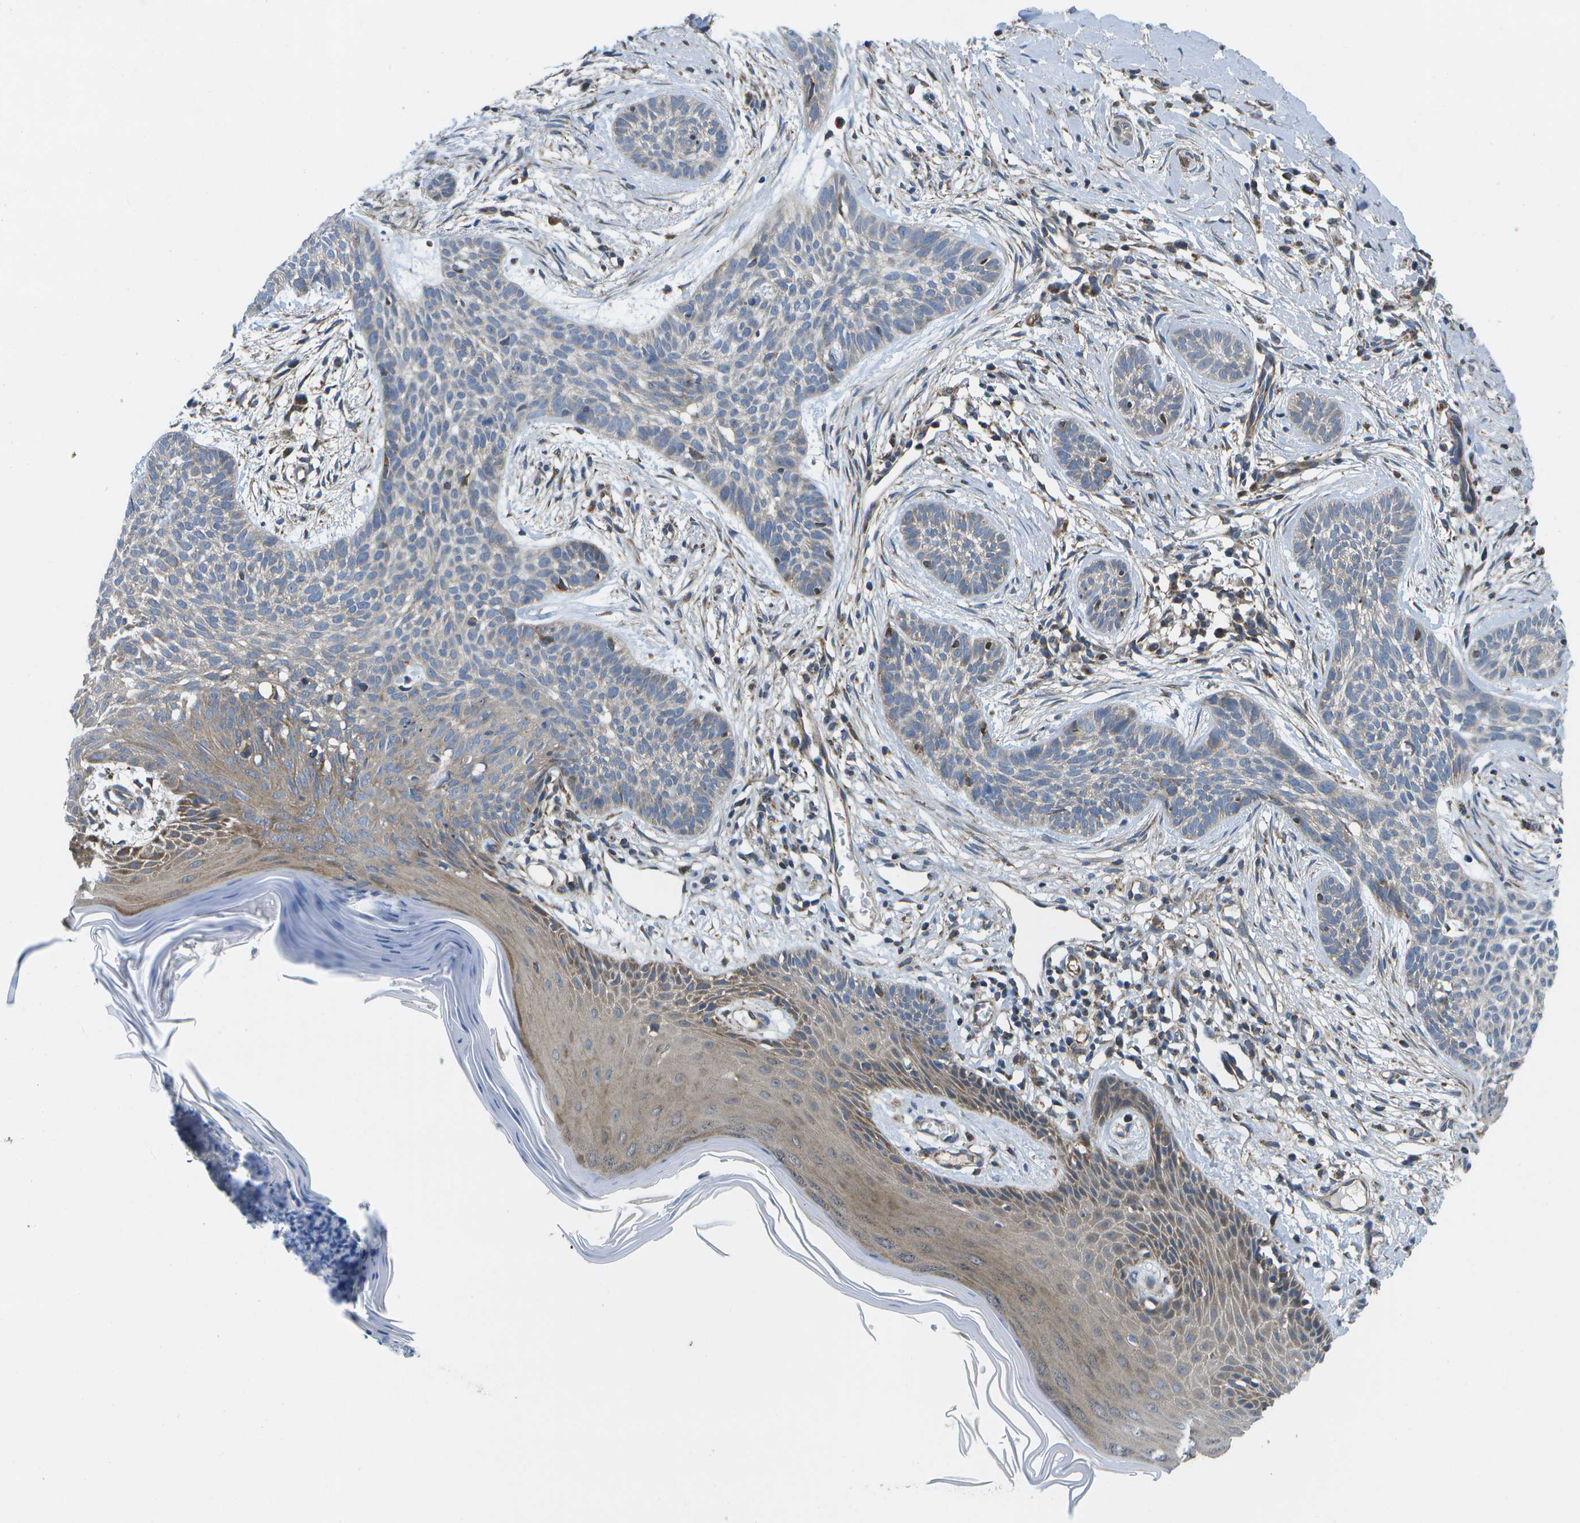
{"staining": {"intensity": "weak", "quantity": "<25%", "location": "cytoplasmic/membranous"}, "tissue": "skin cancer", "cell_type": "Tumor cells", "image_type": "cancer", "snomed": [{"axis": "morphology", "description": "Basal cell carcinoma"}, {"axis": "topography", "description": "Skin"}], "caption": "Immunohistochemistry (IHC) image of neoplastic tissue: skin cancer stained with DAB (3,3'-diaminobenzidine) shows no significant protein staining in tumor cells.", "gene": "MVK", "patient": {"sex": "female", "age": 59}}